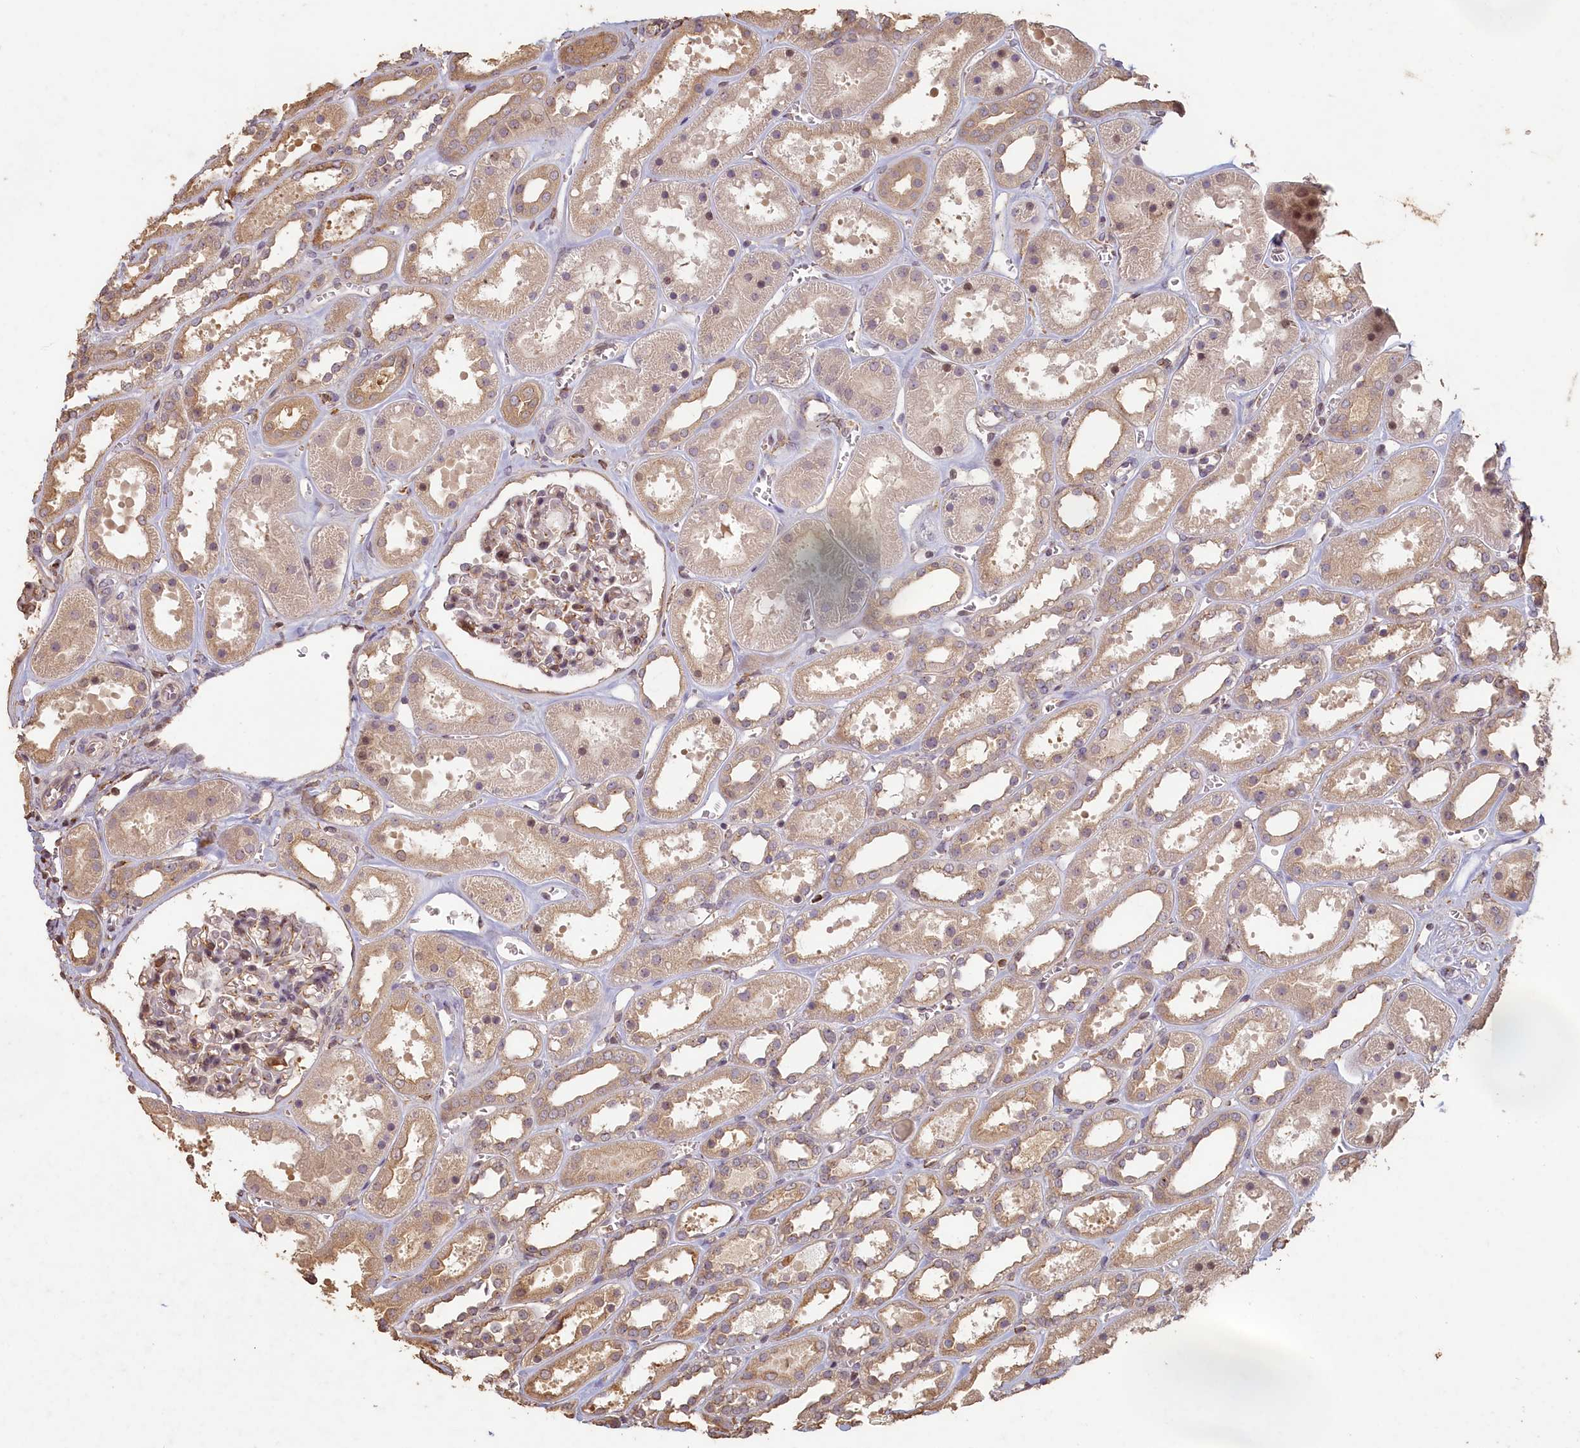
{"staining": {"intensity": "weak", "quantity": "<25%", "location": "cytoplasmic/membranous"}, "tissue": "kidney", "cell_type": "Cells in glomeruli", "image_type": "normal", "snomed": [{"axis": "morphology", "description": "Normal tissue, NOS"}, {"axis": "topography", "description": "Kidney"}], "caption": "This is an IHC histopathology image of unremarkable kidney. There is no staining in cells in glomeruli.", "gene": "MADD", "patient": {"sex": "female", "age": 41}}